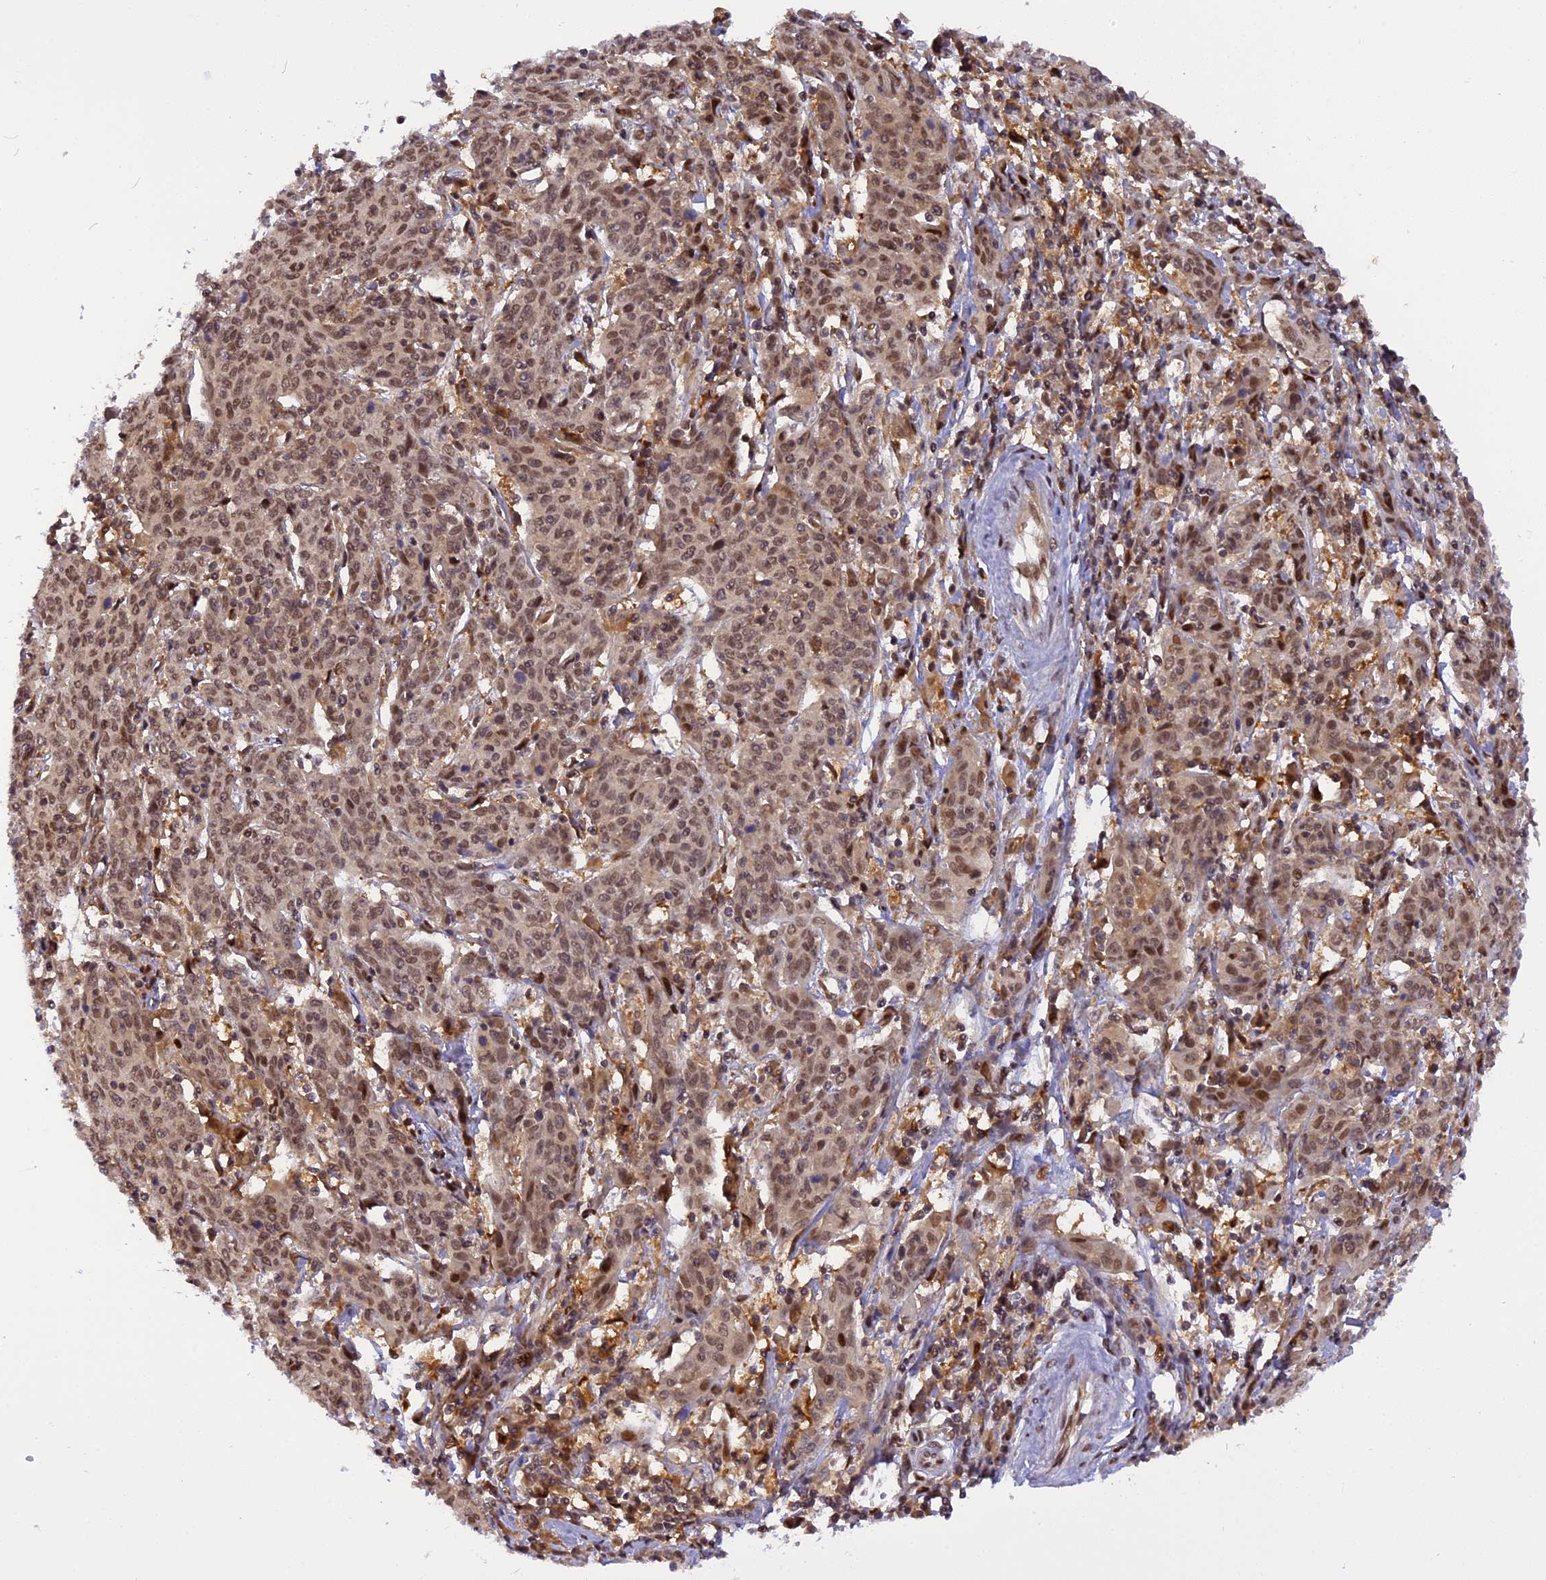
{"staining": {"intensity": "moderate", "quantity": ">75%", "location": "nuclear"}, "tissue": "cervical cancer", "cell_type": "Tumor cells", "image_type": "cancer", "snomed": [{"axis": "morphology", "description": "Squamous cell carcinoma, NOS"}, {"axis": "topography", "description": "Cervix"}], "caption": "Cervical cancer stained with a protein marker reveals moderate staining in tumor cells.", "gene": "RABGGTA", "patient": {"sex": "female", "age": 67}}